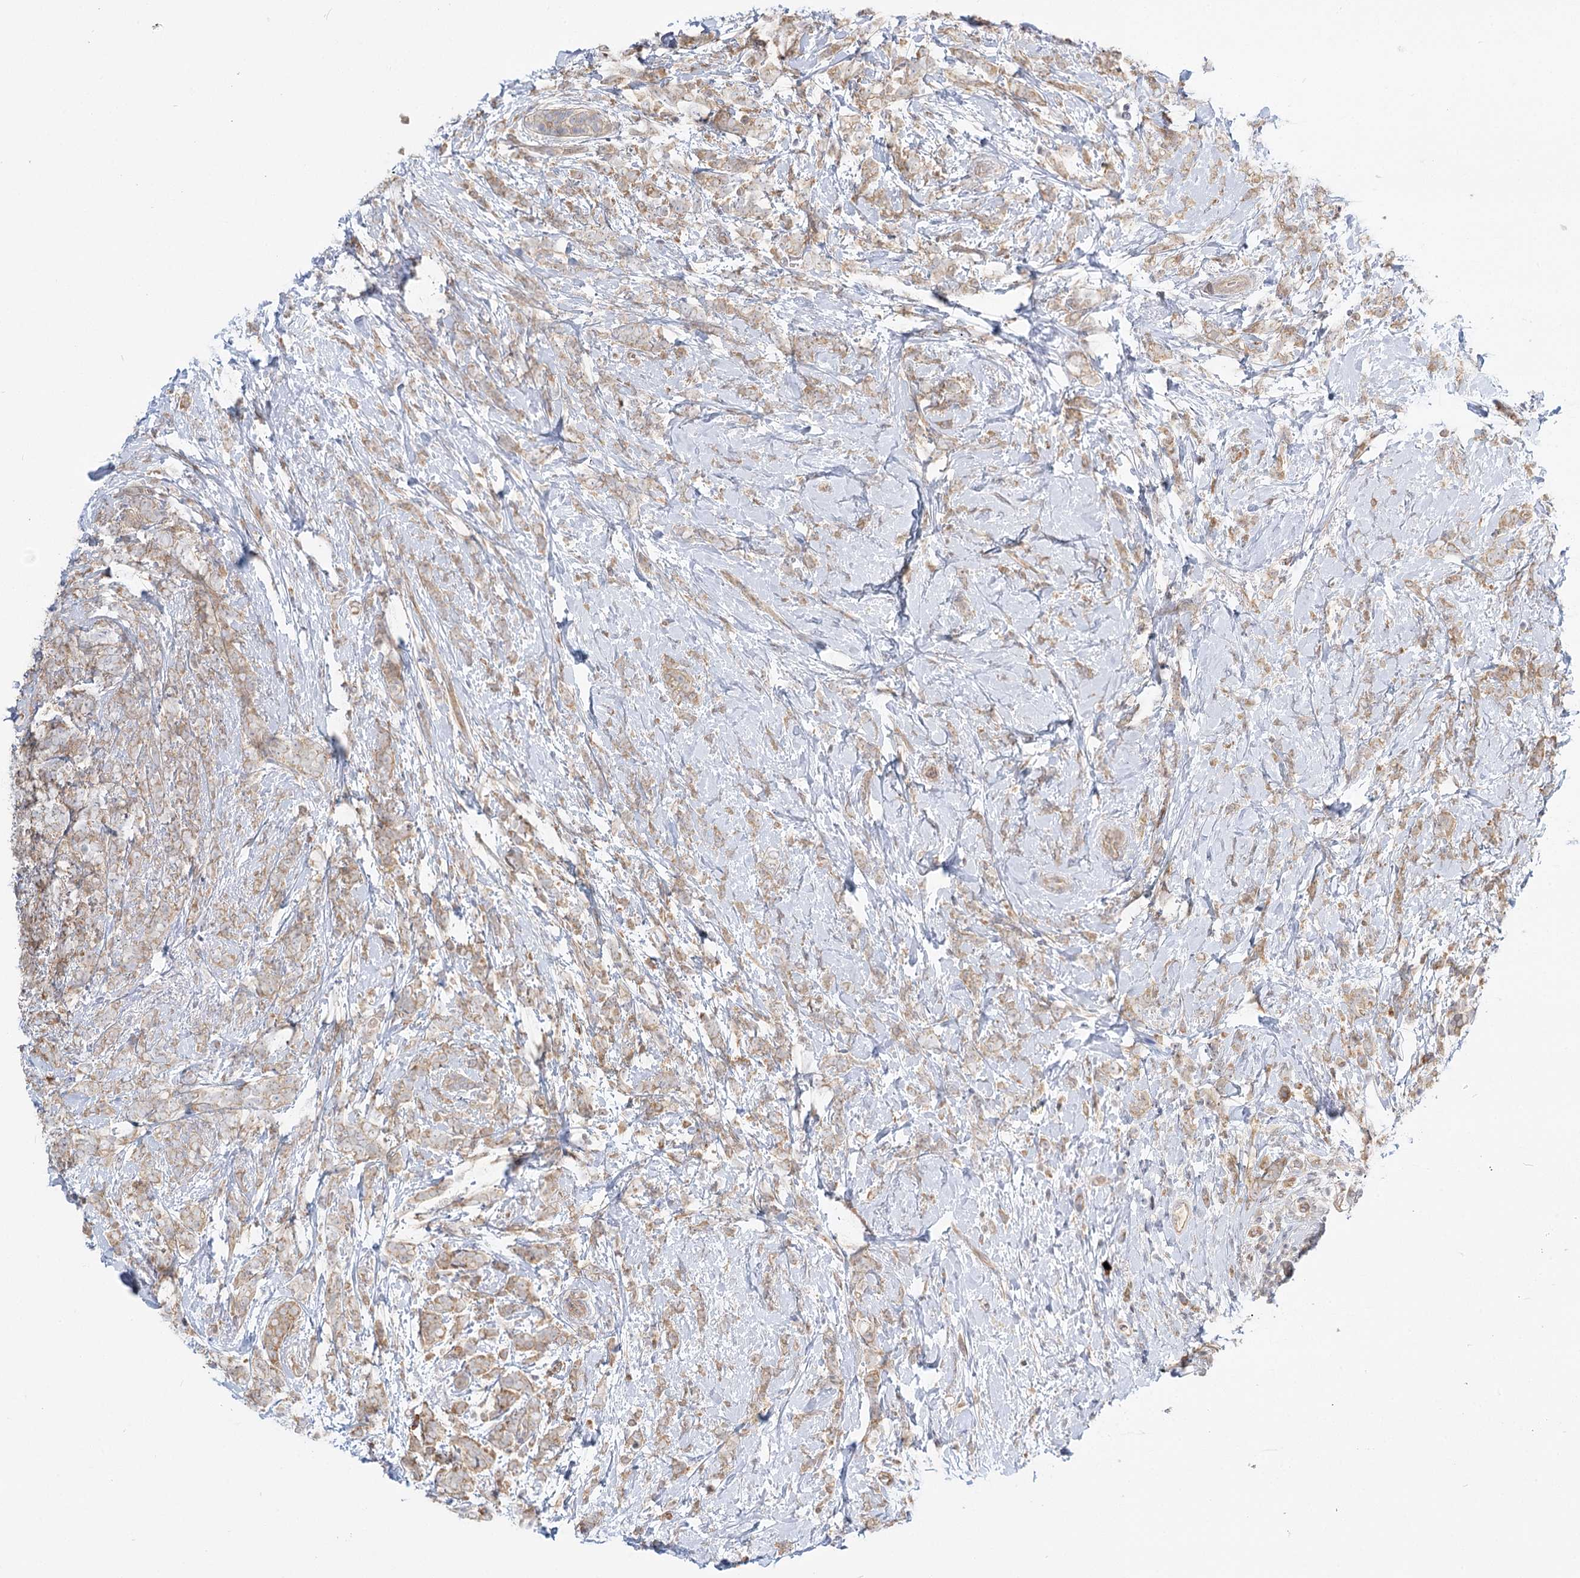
{"staining": {"intensity": "moderate", "quantity": ">75%", "location": "cytoplasmic/membranous"}, "tissue": "breast cancer", "cell_type": "Tumor cells", "image_type": "cancer", "snomed": [{"axis": "morphology", "description": "Lobular carcinoma"}, {"axis": "topography", "description": "Breast"}], "caption": "Tumor cells show medium levels of moderate cytoplasmic/membranous expression in about >75% of cells in human breast cancer.", "gene": "GUCY2C", "patient": {"sex": "female", "age": 58}}